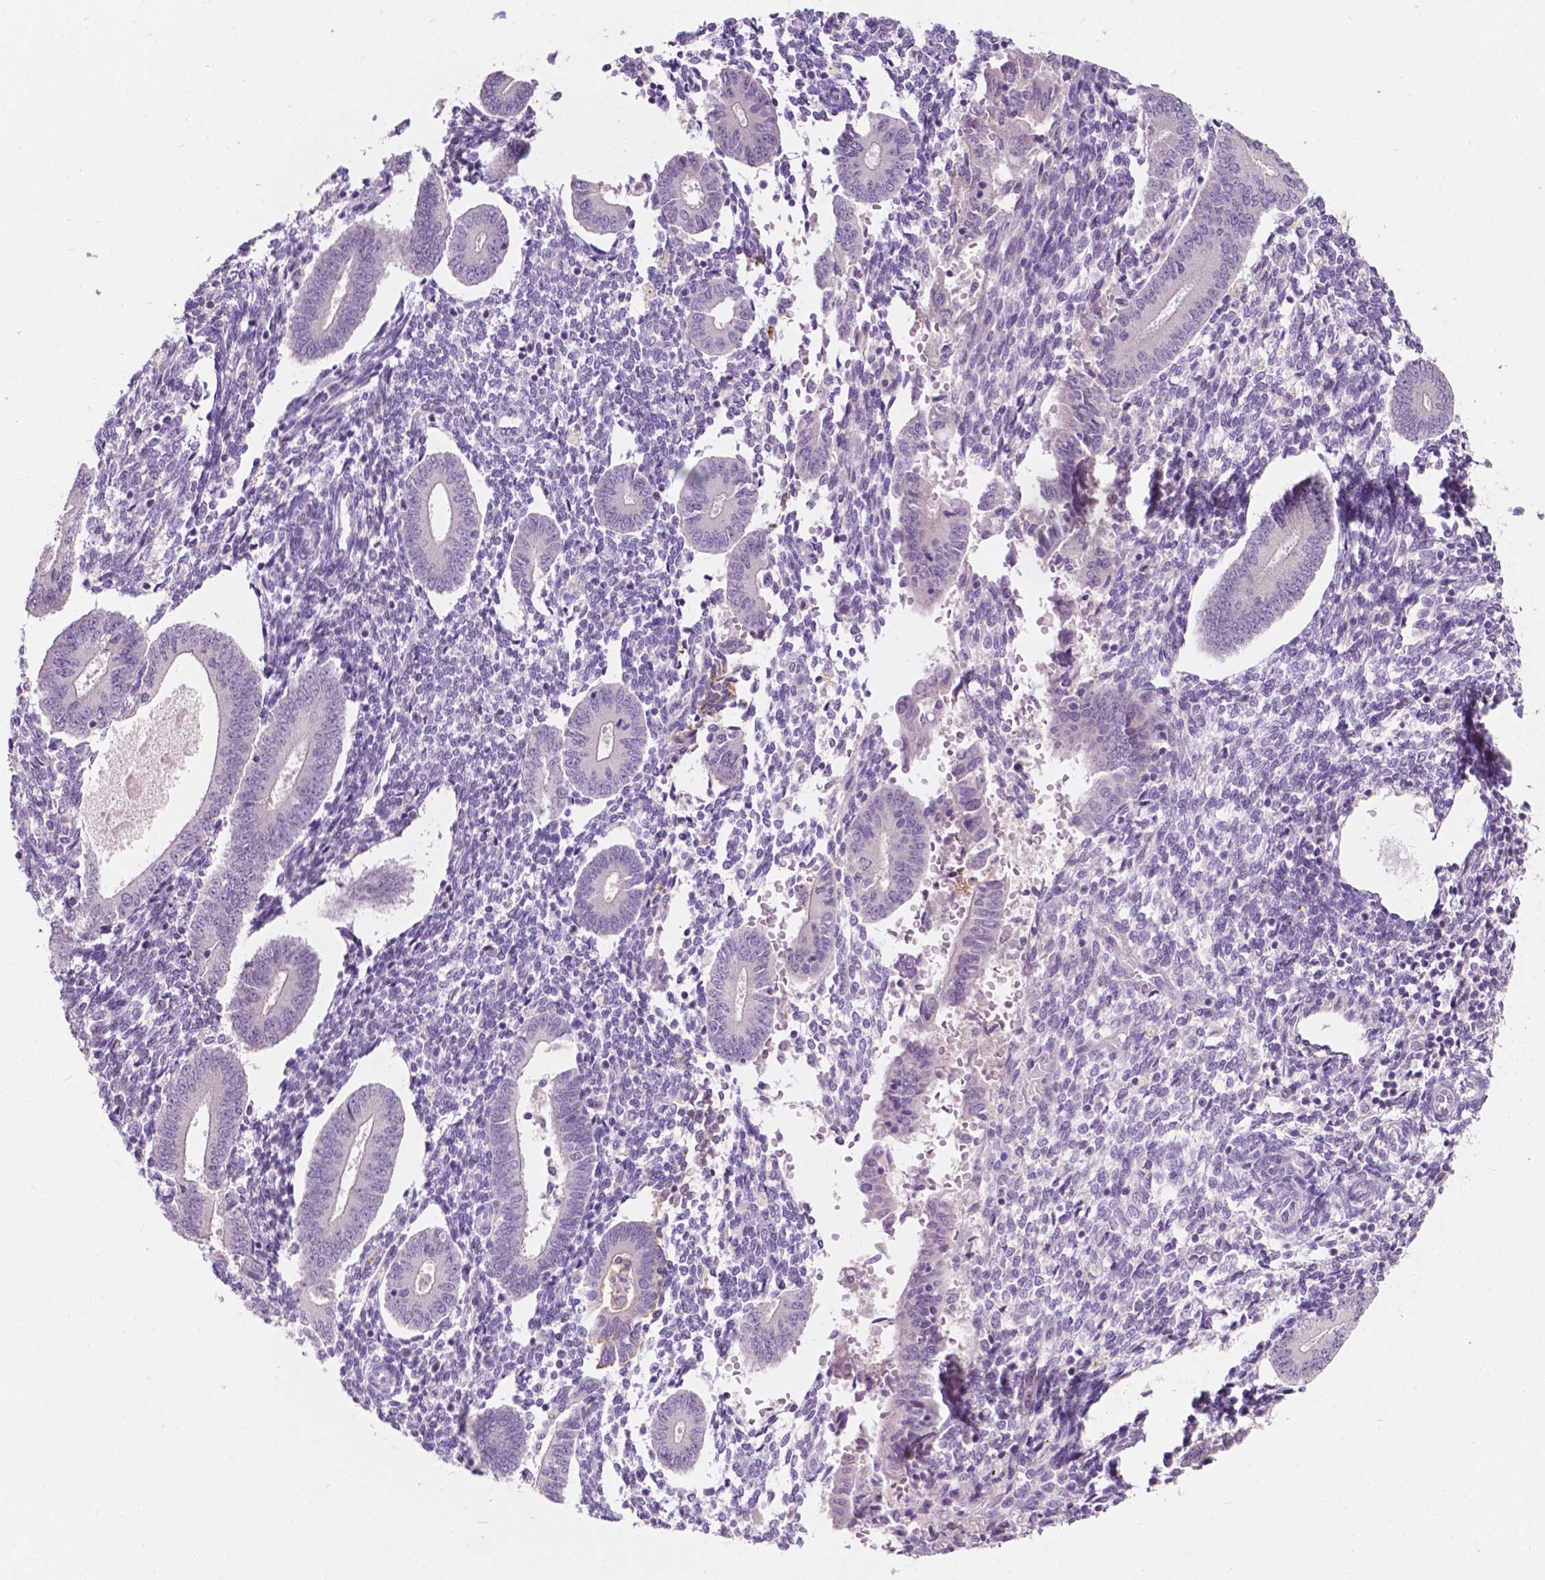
{"staining": {"intensity": "negative", "quantity": "none", "location": "none"}, "tissue": "endometrium", "cell_type": "Cells in endometrial stroma", "image_type": "normal", "snomed": [{"axis": "morphology", "description": "Normal tissue, NOS"}, {"axis": "topography", "description": "Endometrium"}], "caption": "Protein analysis of benign endometrium demonstrates no significant positivity in cells in endometrial stroma.", "gene": "TM6SF2", "patient": {"sex": "female", "age": 40}}